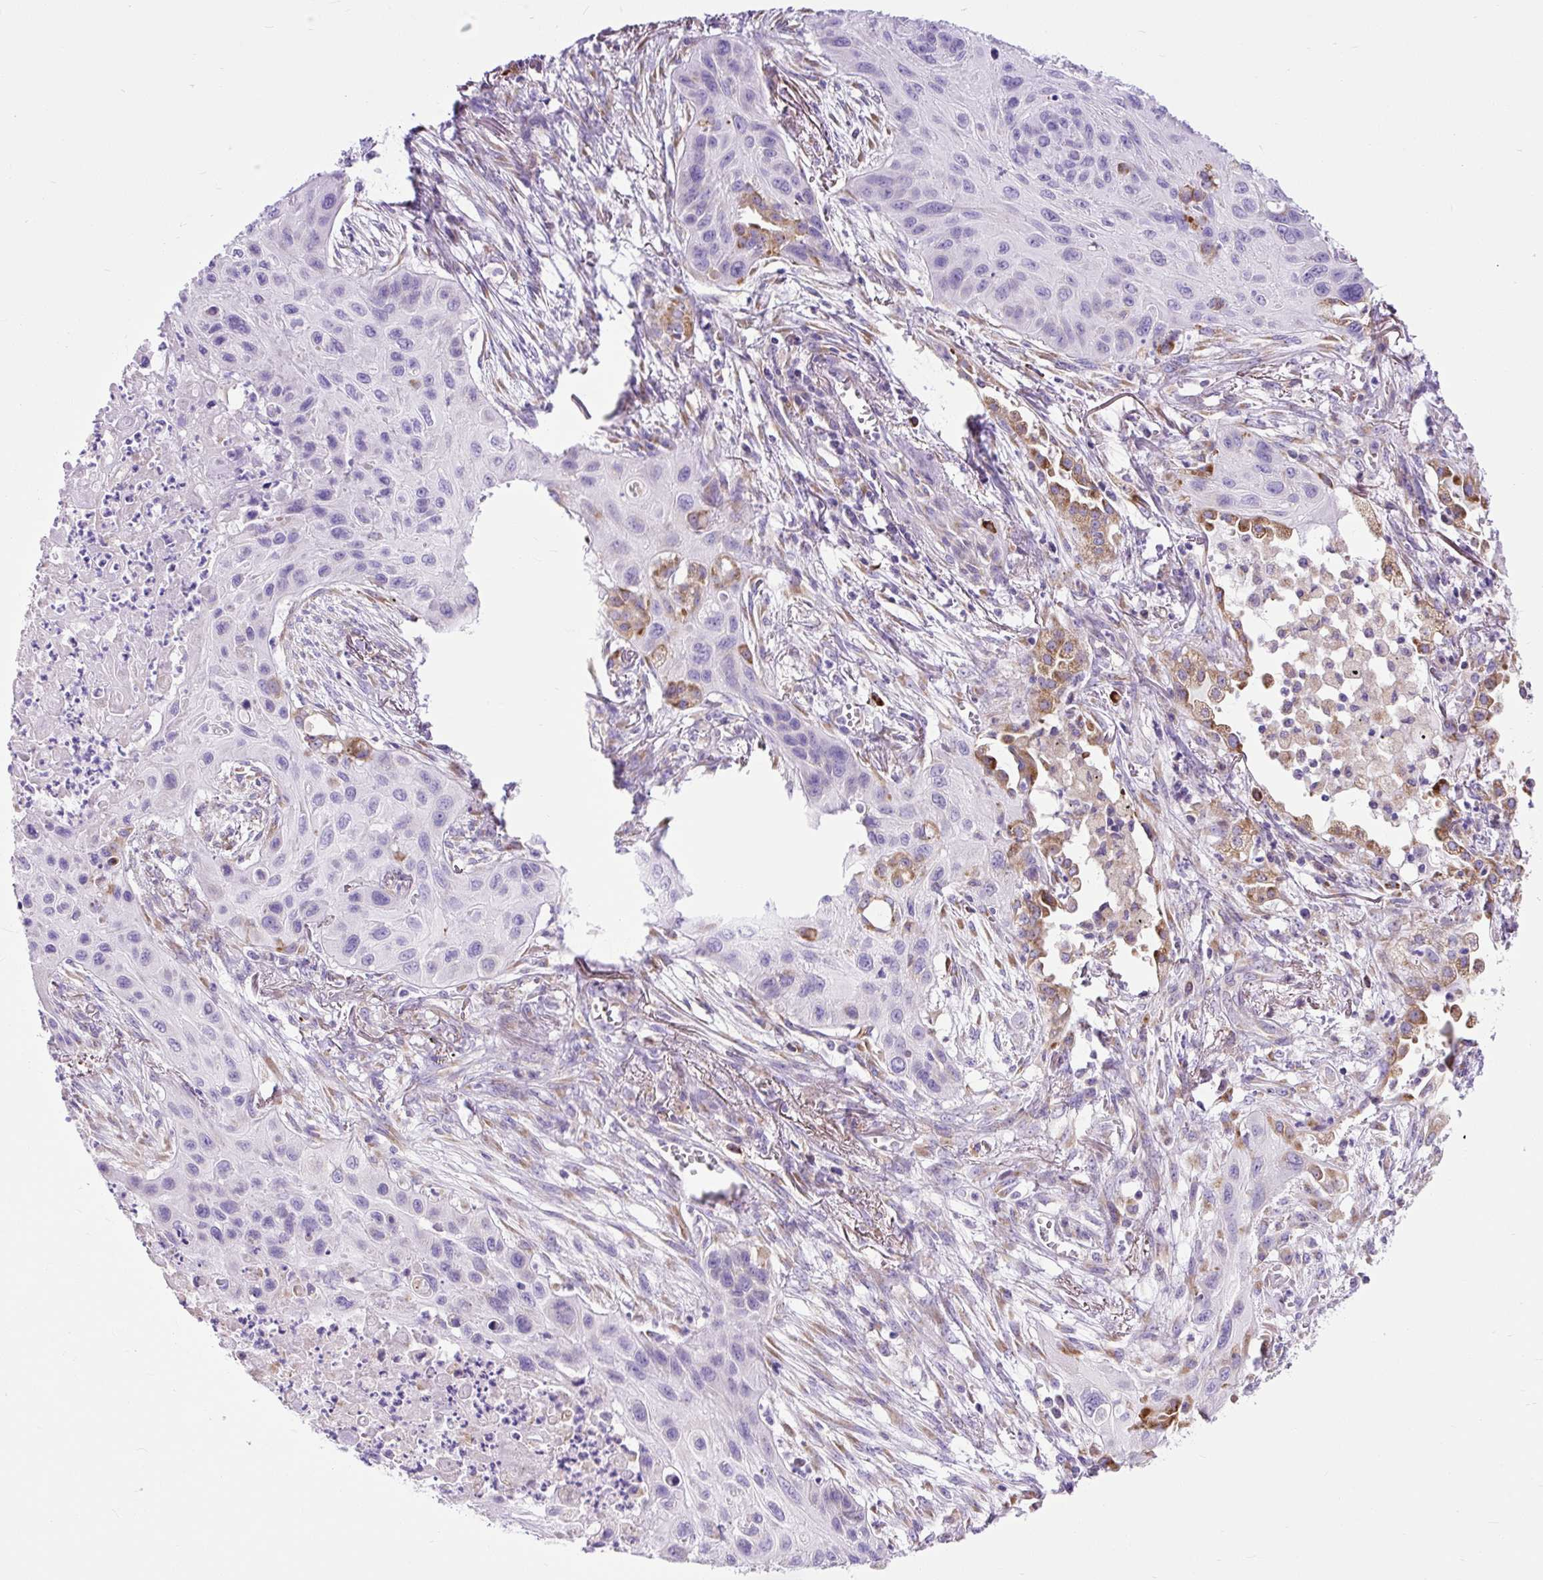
{"staining": {"intensity": "negative", "quantity": "none", "location": "none"}, "tissue": "lung cancer", "cell_type": "Tumor cells", "image_type": "cancer", "snomed": [{"axis": "morphology", "description": "Squamous cell carcinoma, NOS"}, {"axis": "topography", "description": "Lung"}], "caption": "Immunohistochemistry (IHC) of human lung cancer (squamous cell carcinoma) reveals no positivity in tumor cells.", "gene": "DDOST", "patient": {"sex": "male", "age": 71}}